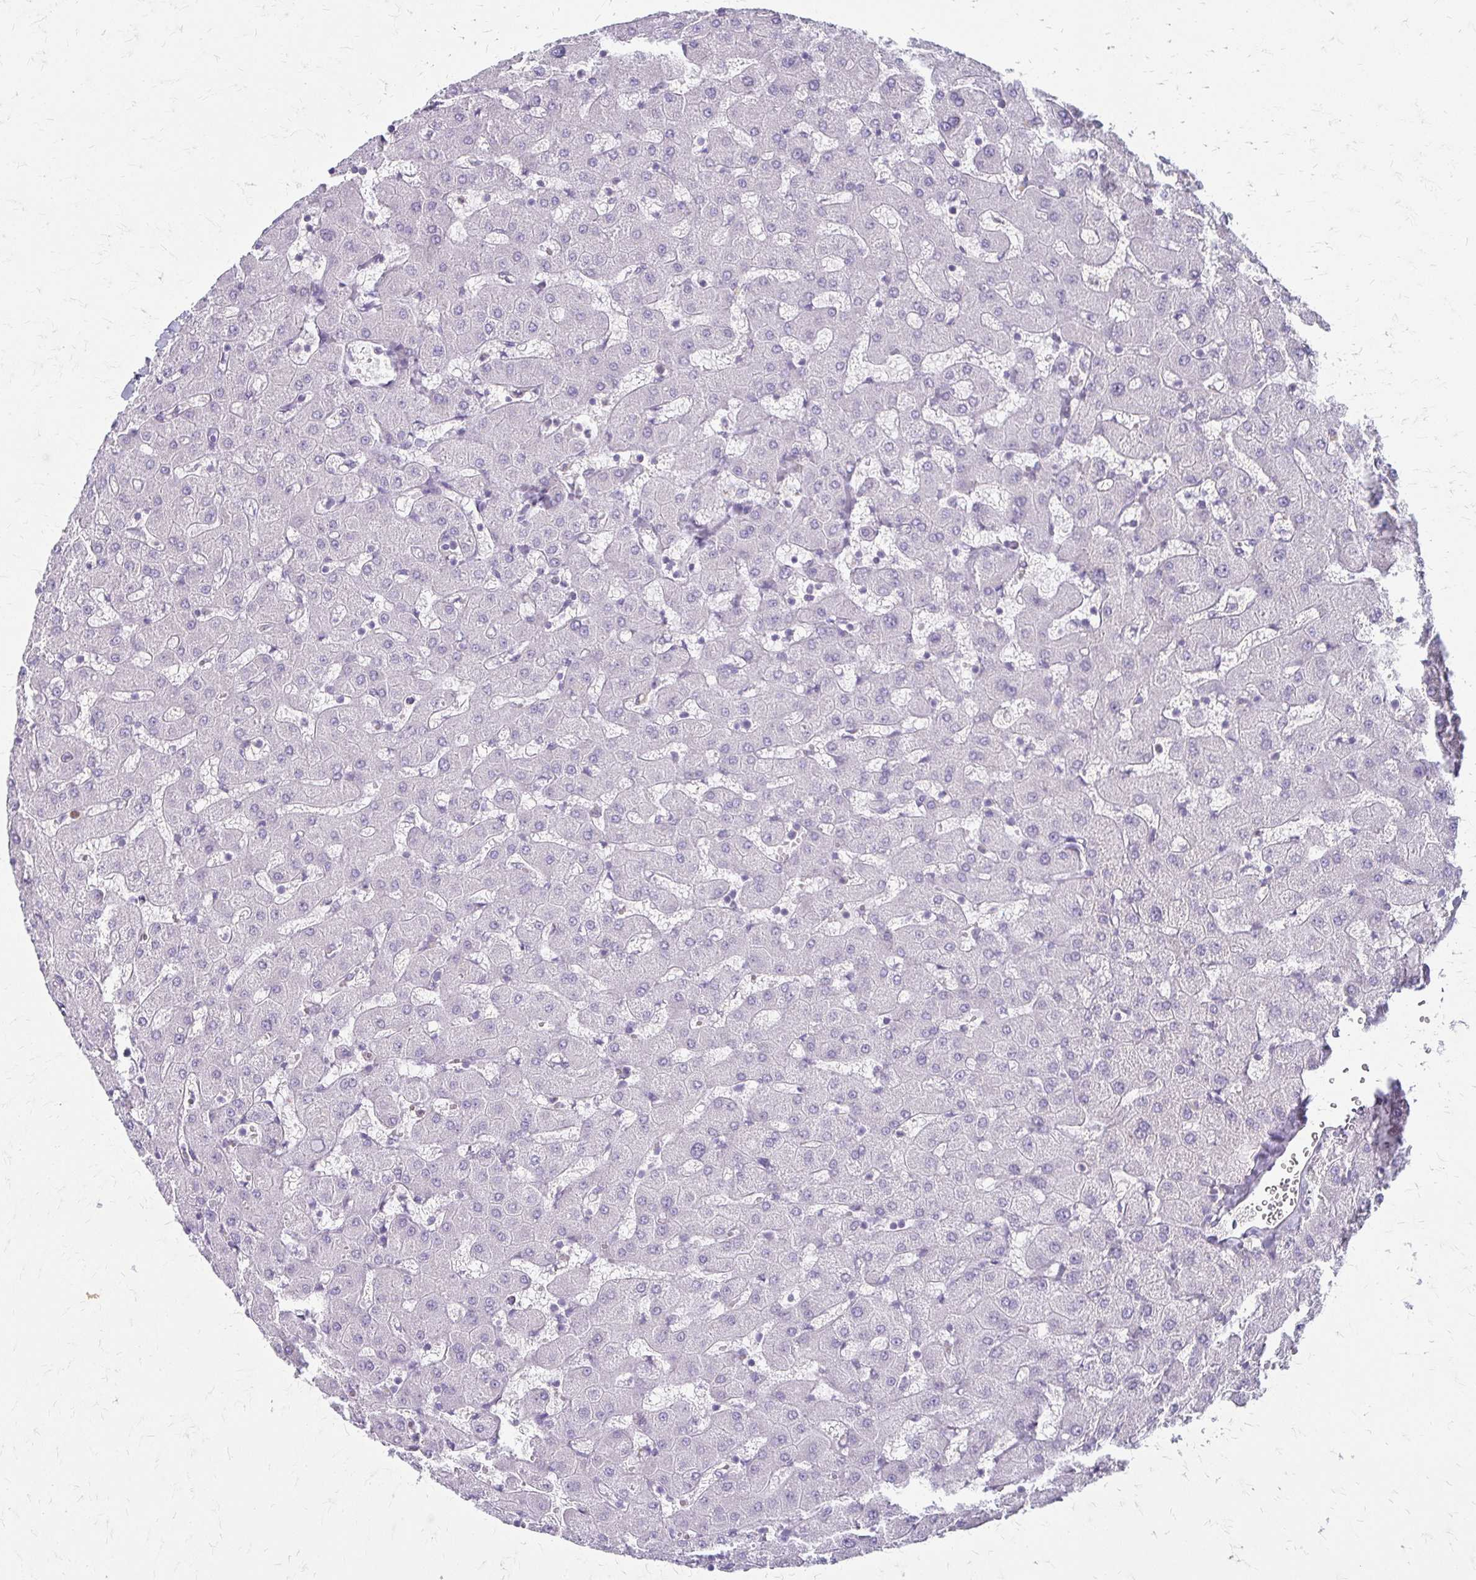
{"staining": {"intensity": "negative", "quantity": "none", "location": "none"}, "tissue": "liver", "cell_type": "Cholangiocytes", "image_type": "normal", "snomed": [{"axis": "morphology", "description": "Normal tissue, NOS"}, {"axis": "topography", "description": "Liver"}], "caption": "IHC histopathology image of benign liver: liver stained with DAB (3,3'-diaminobenzidine) exhibits no significant protein expression in cholangiocytes.", "gene": "ACP5", "patient": {"sex": "female", "age": 63}}